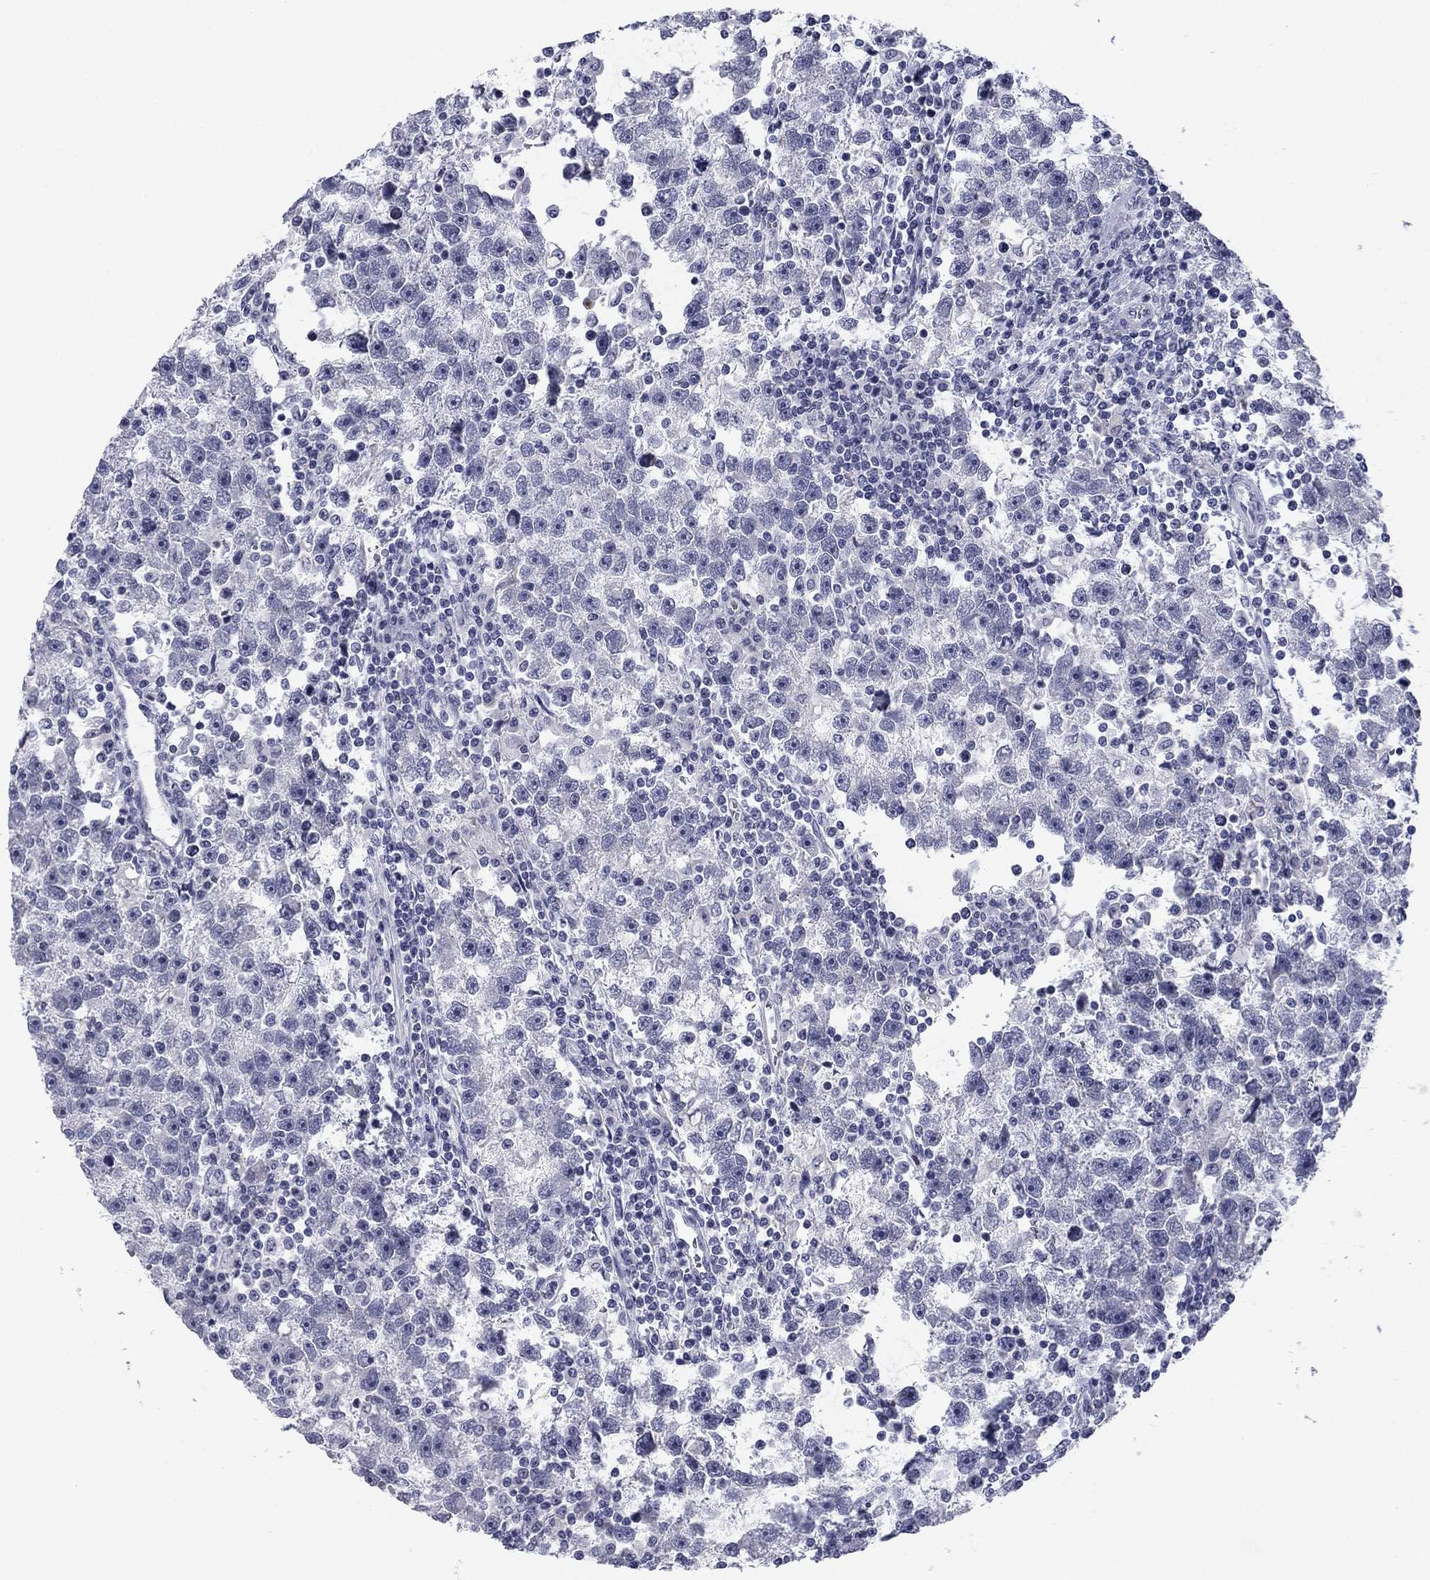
{"staining": {"intensity": "negative", "quantity": "none", "location": "none"}, "tissue": "testis cancer", "cell_type": "Tumor cells", "image_type": "cancer", "snomed": [{"axis": "morphology", "description": "Seminoma, NOS"}, {"axis": "topography", "description": "Testis"}], "caption": "DAB (3,3'-diaminobenzidine) immunohistochemical staining of seminoma (testis) shows no significant expression in tumor cells.", "gene": "PRPH", "patient": {"sex": "male", "age": 47}}